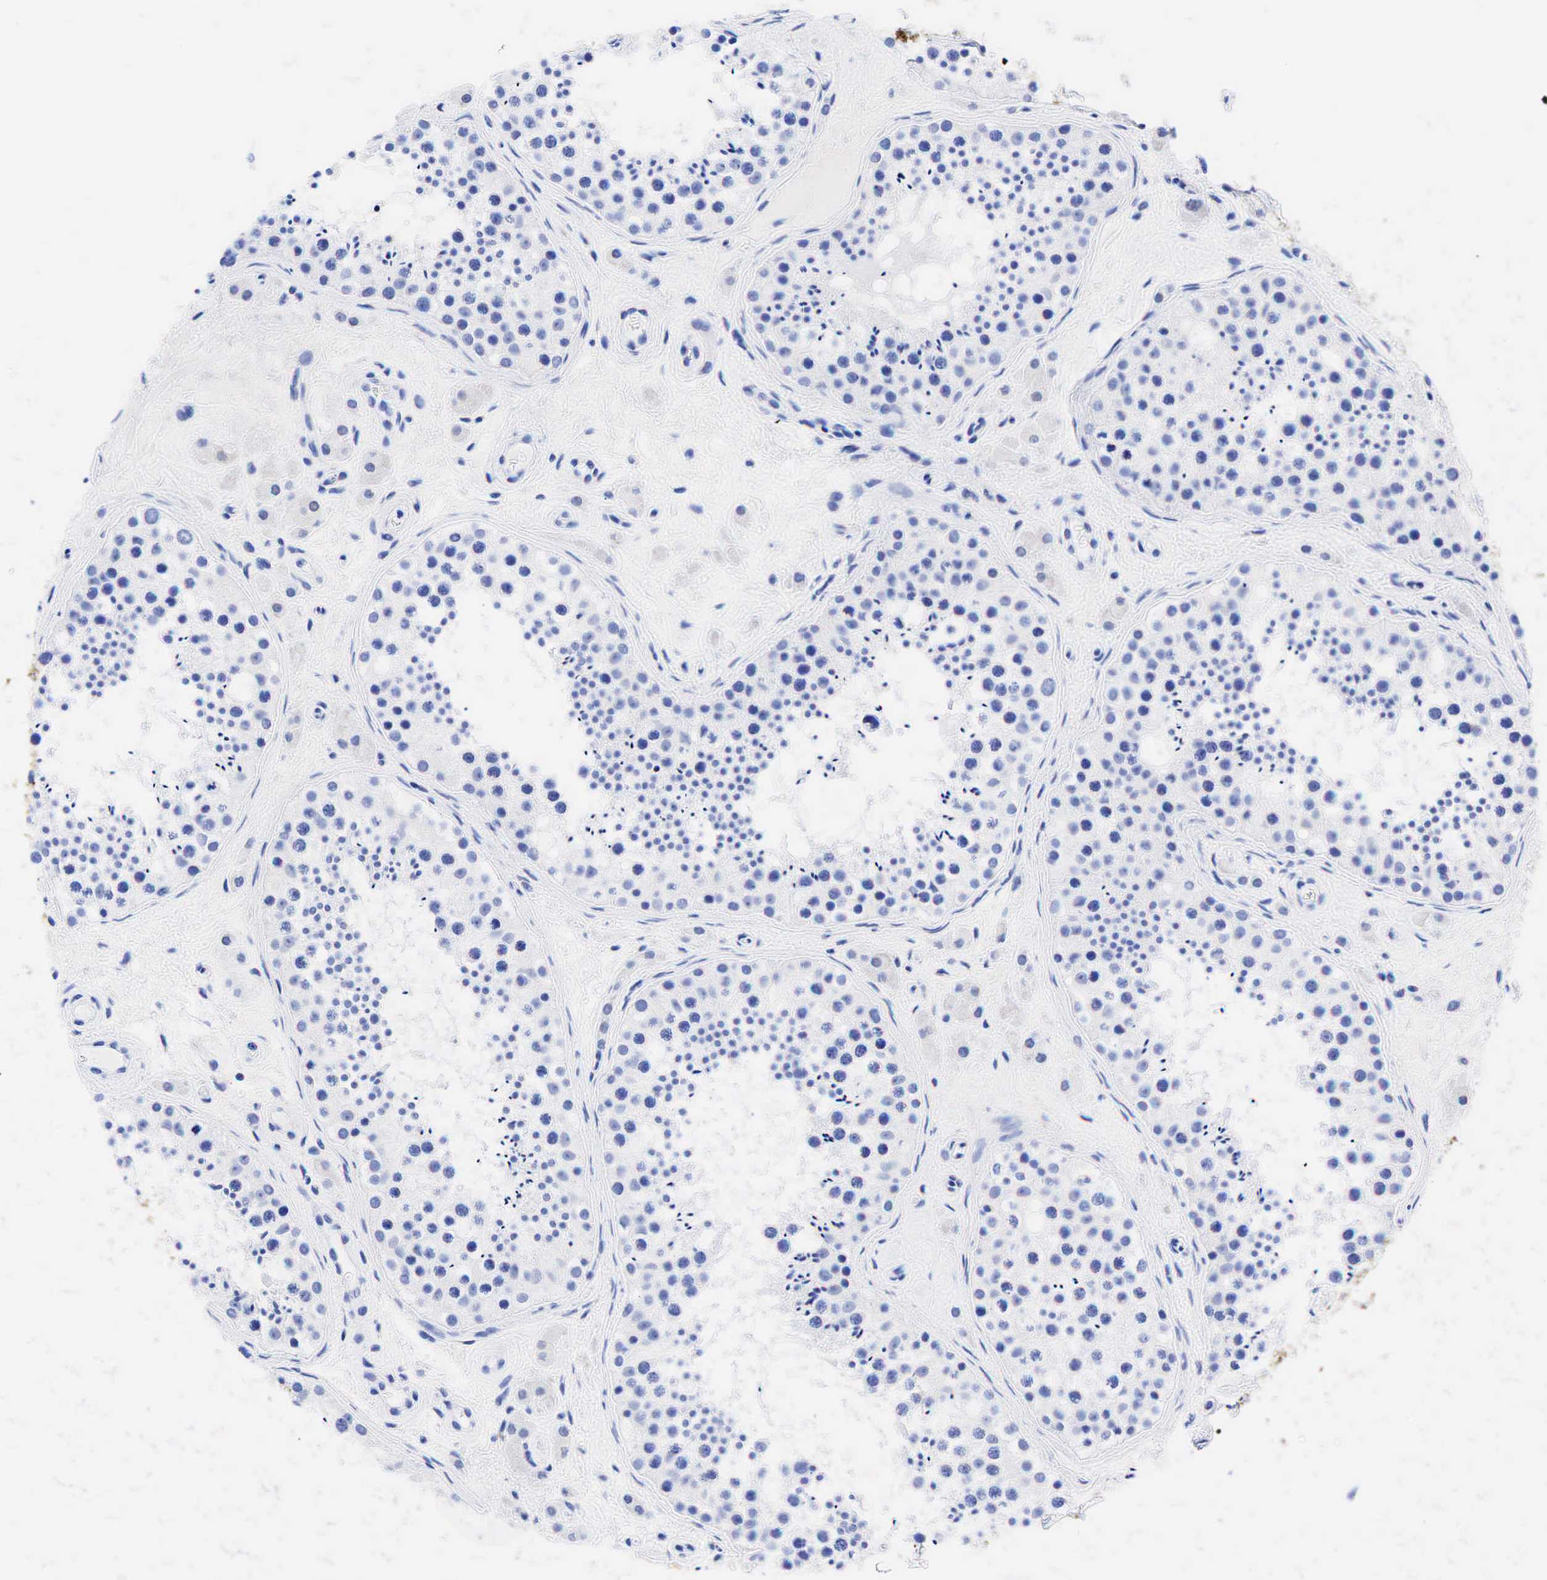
{"staining": {"intensity": "negative", "quantity": "none", "location": "none"}, "tissue": "testis", "cell_type": "Cells in seminiferous ducts", "image_type": "normal", "snomed": [{"axis": "morphology", "description": "Normal tissue, NOS"}, {"axis": "topography", "description": "Testis"}], "caption": "Cells in seminiferous ducts show no significant protein staining in unremarkable testis. The staining is performed using DAB (3,3'-diaminobenzidine) brown chromogen with nuclei counter-stained in using hematoxylin.", "gene": "KRT19", "patient": {"sex": "male", "age": 38}}